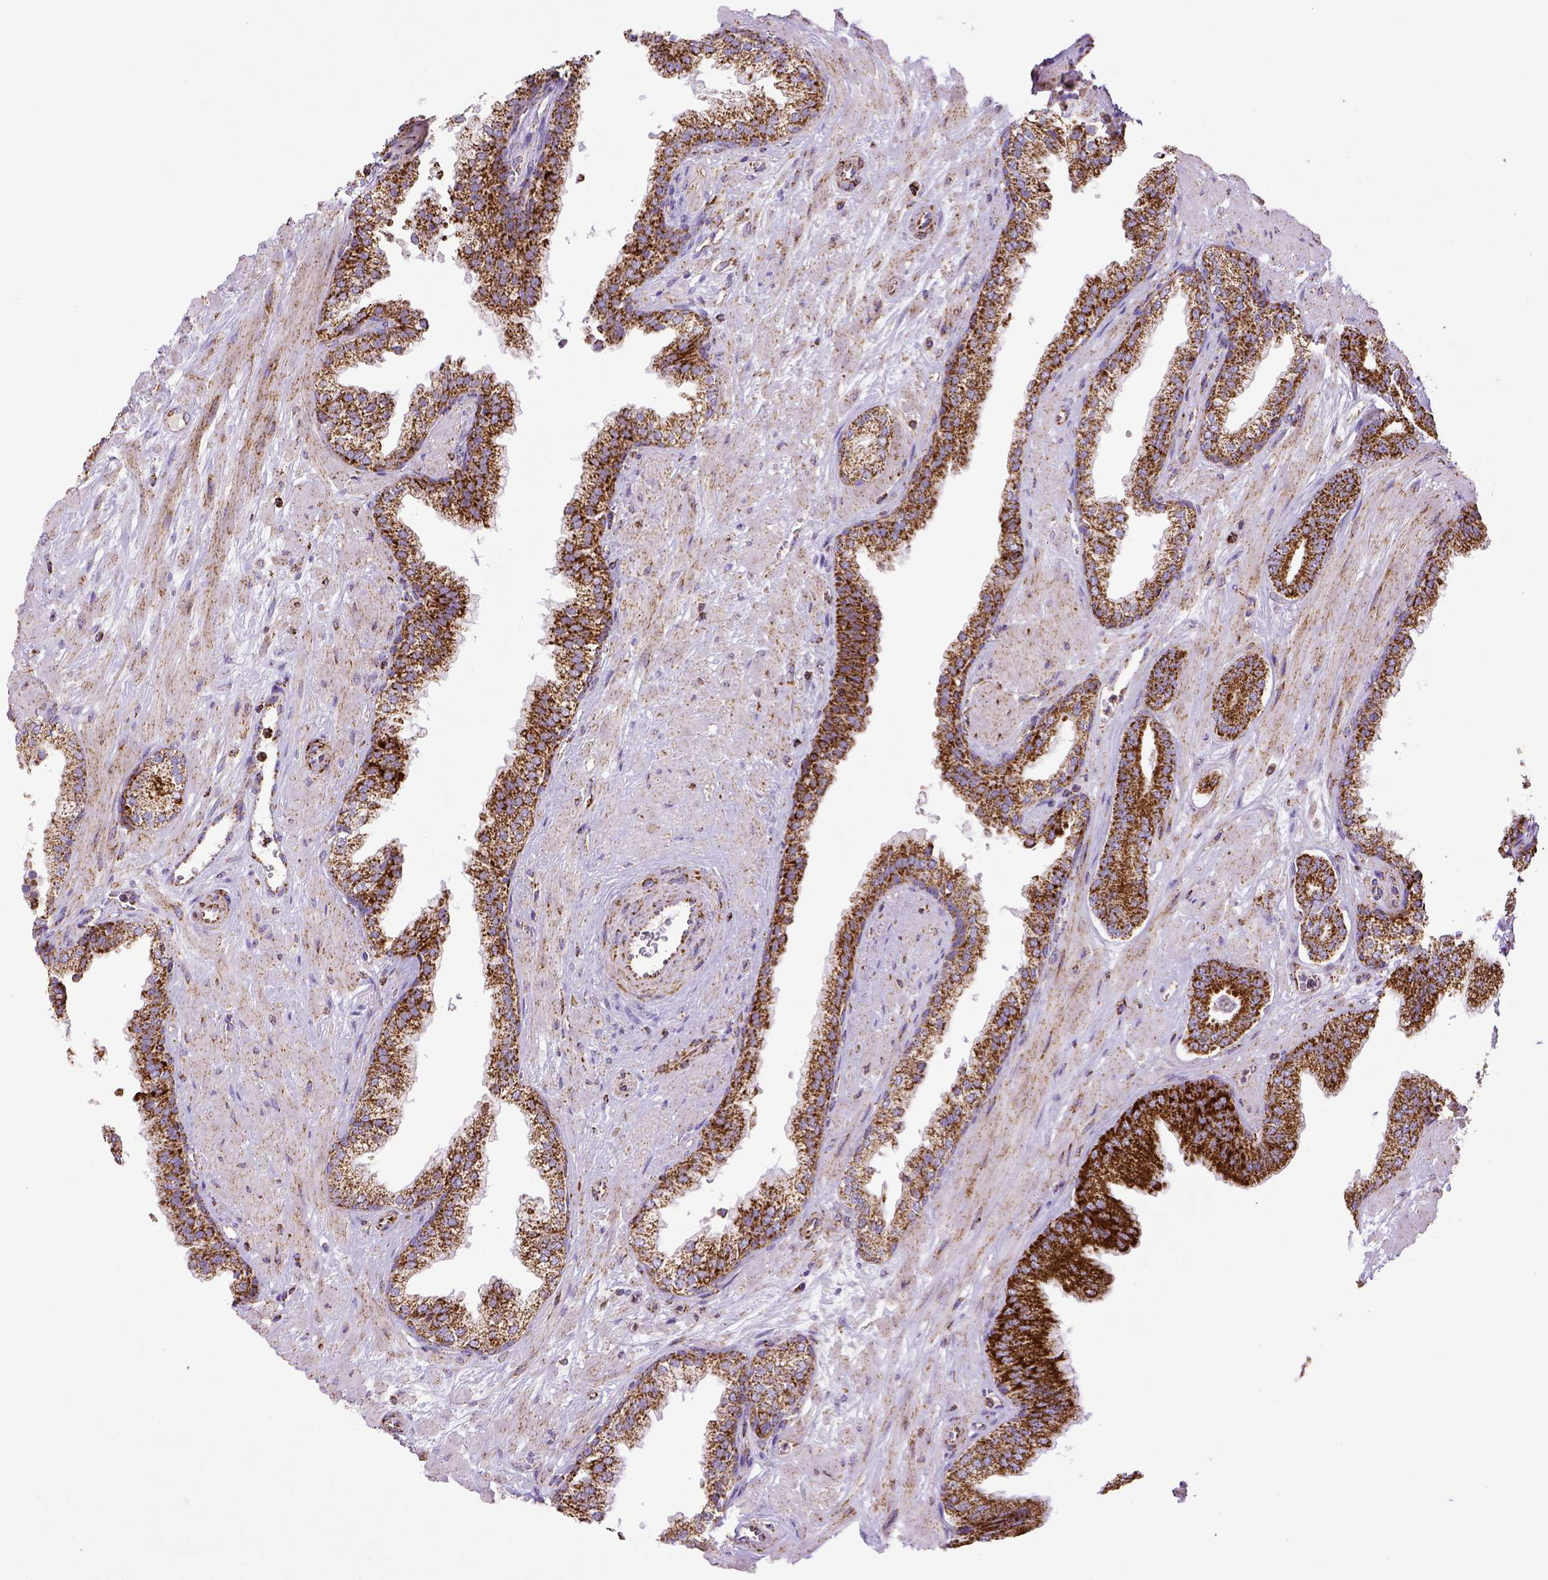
{"staining": {"intensity": "strong", "quantity": ">75%", "location": "cytoplasmic/membranous"}, "tissue": "prostate cancer", "cell_type": "Tumor cells", "image_type": "cancer", "snomed": [{"axis": "morphology", "description": "Adenocarcinoma, Low grade"}, {"axis": "topography", "description": "Prostate"}], "caption": "Prostate cancer stained with IHC reveals strong cytoplasmic/membranous expression in about >75% of tumor cells. (DAB (3,3'-diaminobenzidine) = brown stain, brightfield microscopy at high magnification).", "gene": "MT-CO1", "patient": {"sex": "male", "age": 61}}